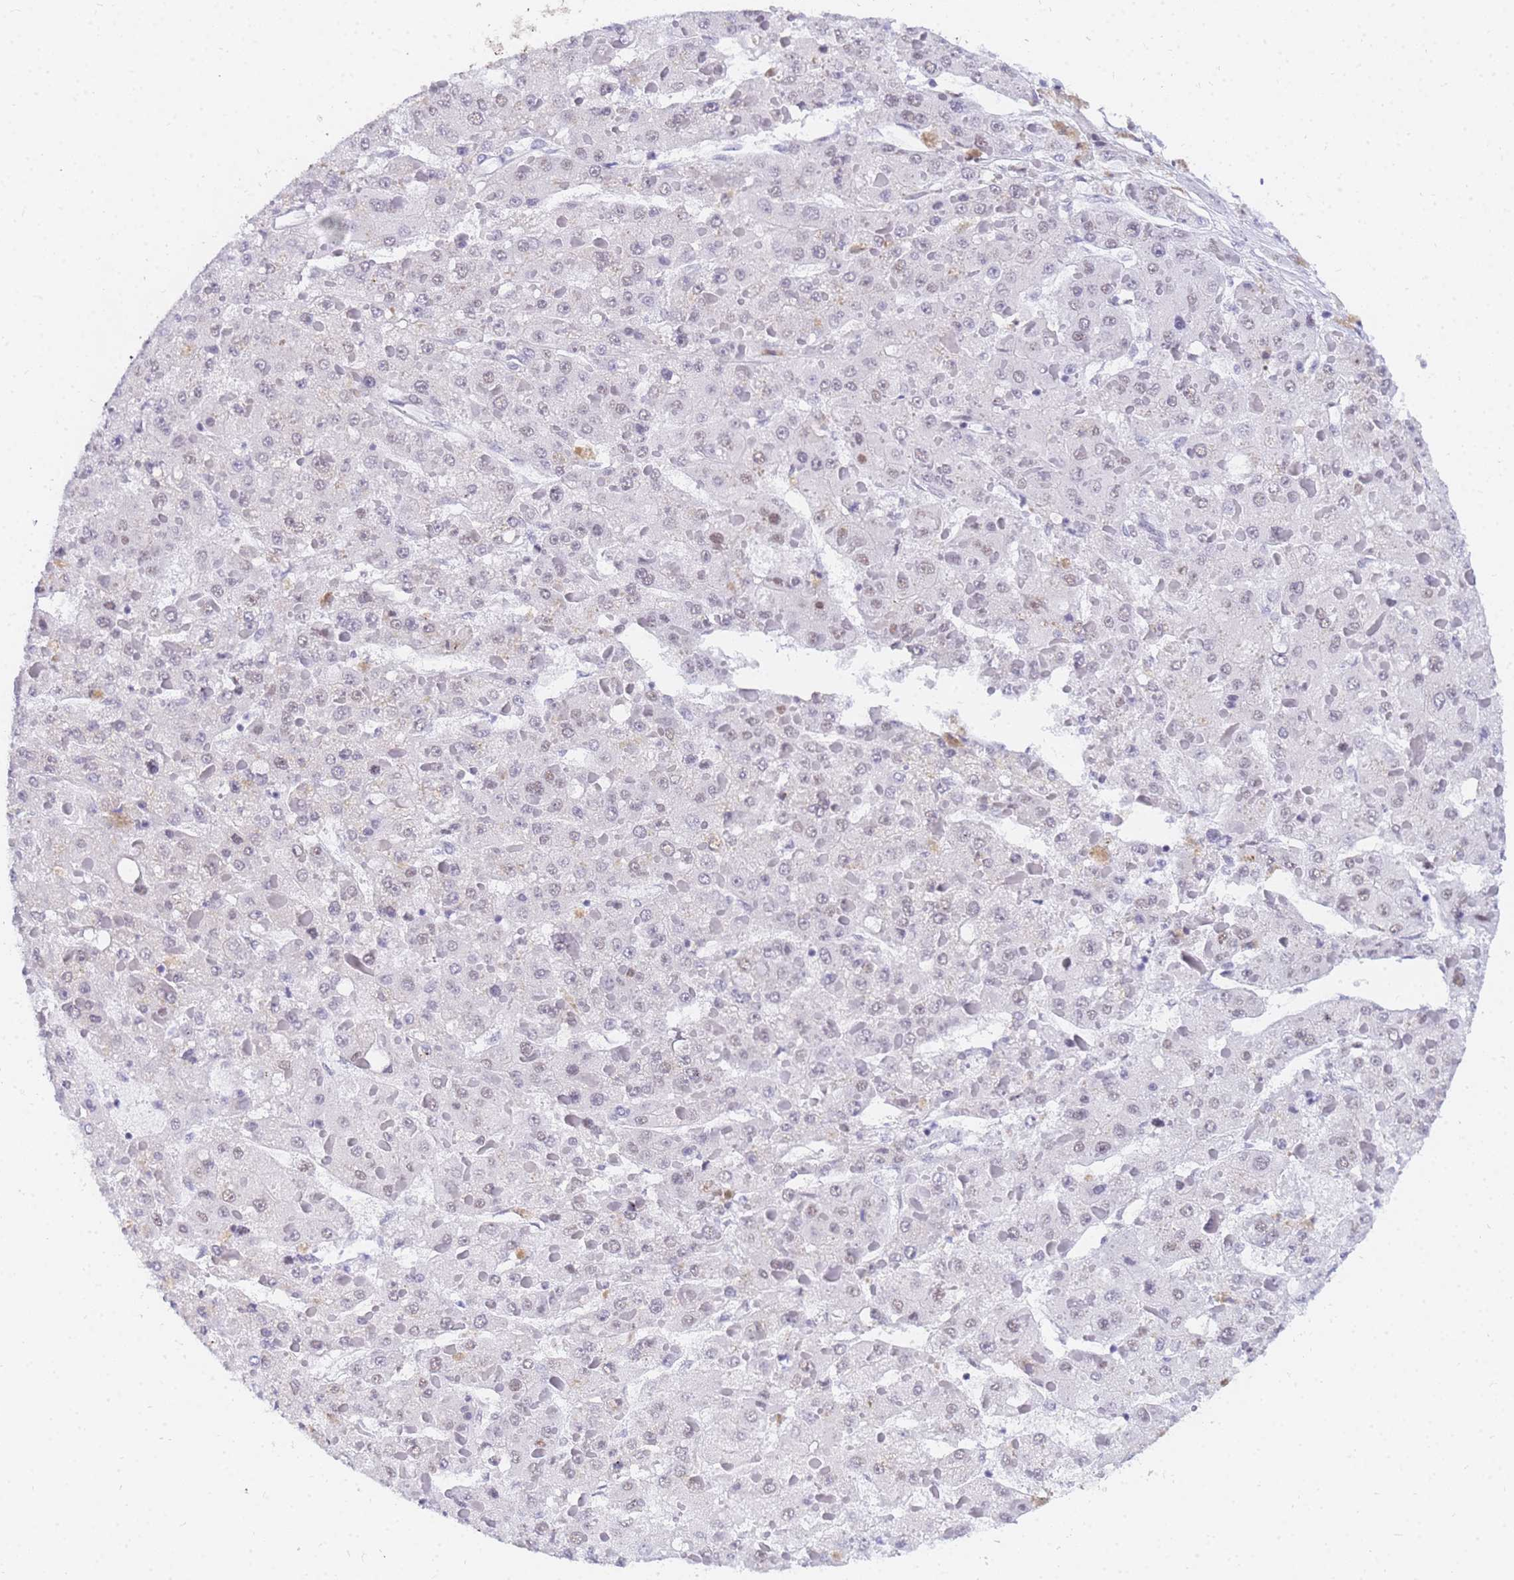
{"staining": {"intensity": "negative", "quantity": "none", "location": "none"}, "tissue": "liver cancer", "cell_type": "Tumor cells", "image_type": "cancer", "snomed": [{"axis": "morphology", "description": "Carcinoma, Hepatocellular, NOS"}, {"axis": "topography", "description": "Liver"}], "caption": "There is no significant staining in tumor cells of liver hepatocellular carcinoma.", "gene": "CKMT1A", "patient": {"sex": "female", "age": 73}}